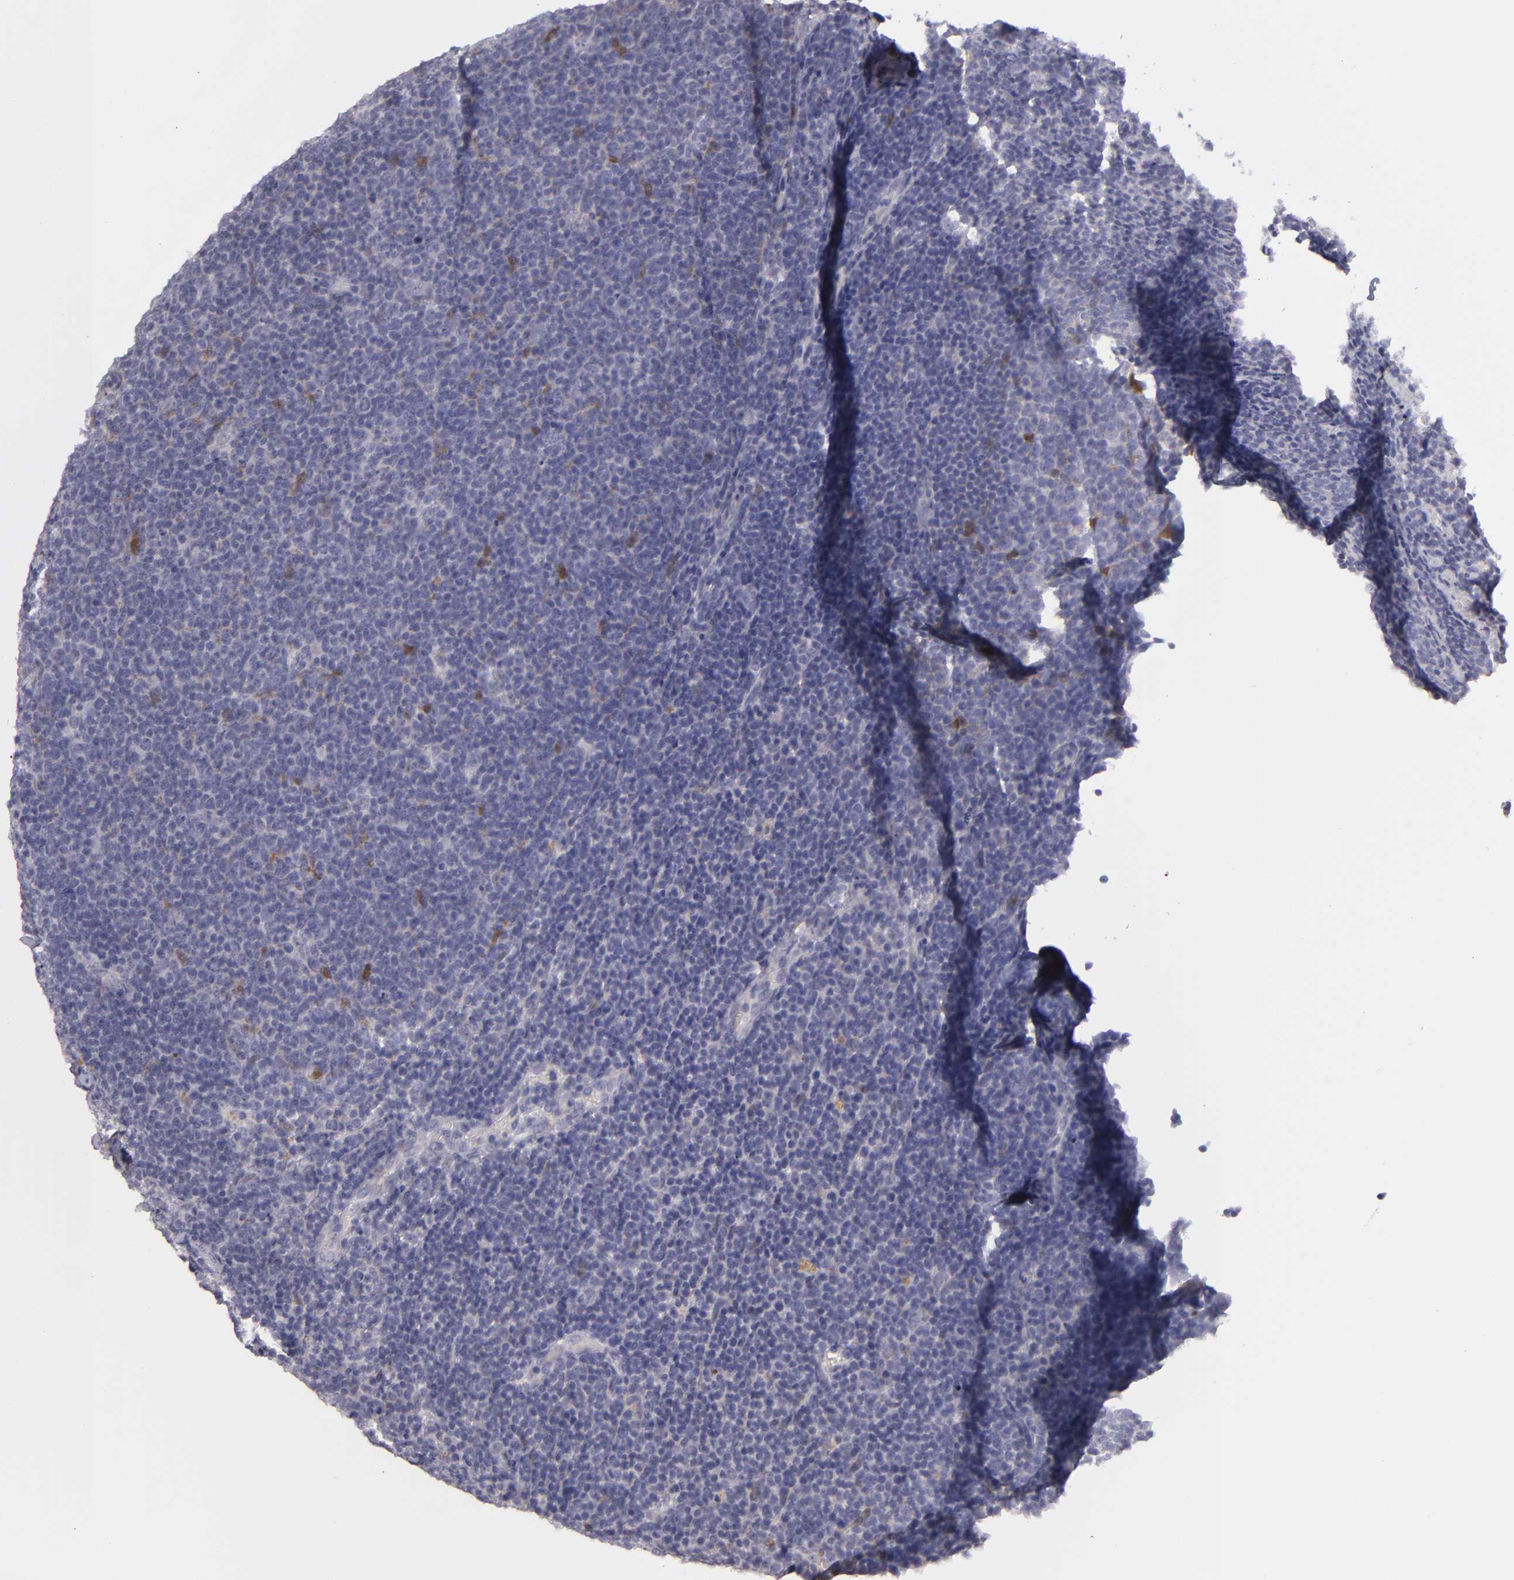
{"staining": {"intensity": "moderate", "quantity": "<25%", "location": "nuclear"}, "tissue": "lymphoma", "cell_type": "Tumor cells", "image_type": "cancer", "snomed": [{"axis": "morphology", "description": "Malignant lymphoma, non-Hodgkin's type, Low grade"}, {"axis": "topography", "description": "Lymph node"}], "caption": "Immunohistochemical staining of low-grade malignant lymphoma, non-Hodgkin's type reveals low levels of moderate nuclear positivity in approximately <25% of tumor cells.", "gene": "EFS", "patient": {"sex": "male", "age": 74}}